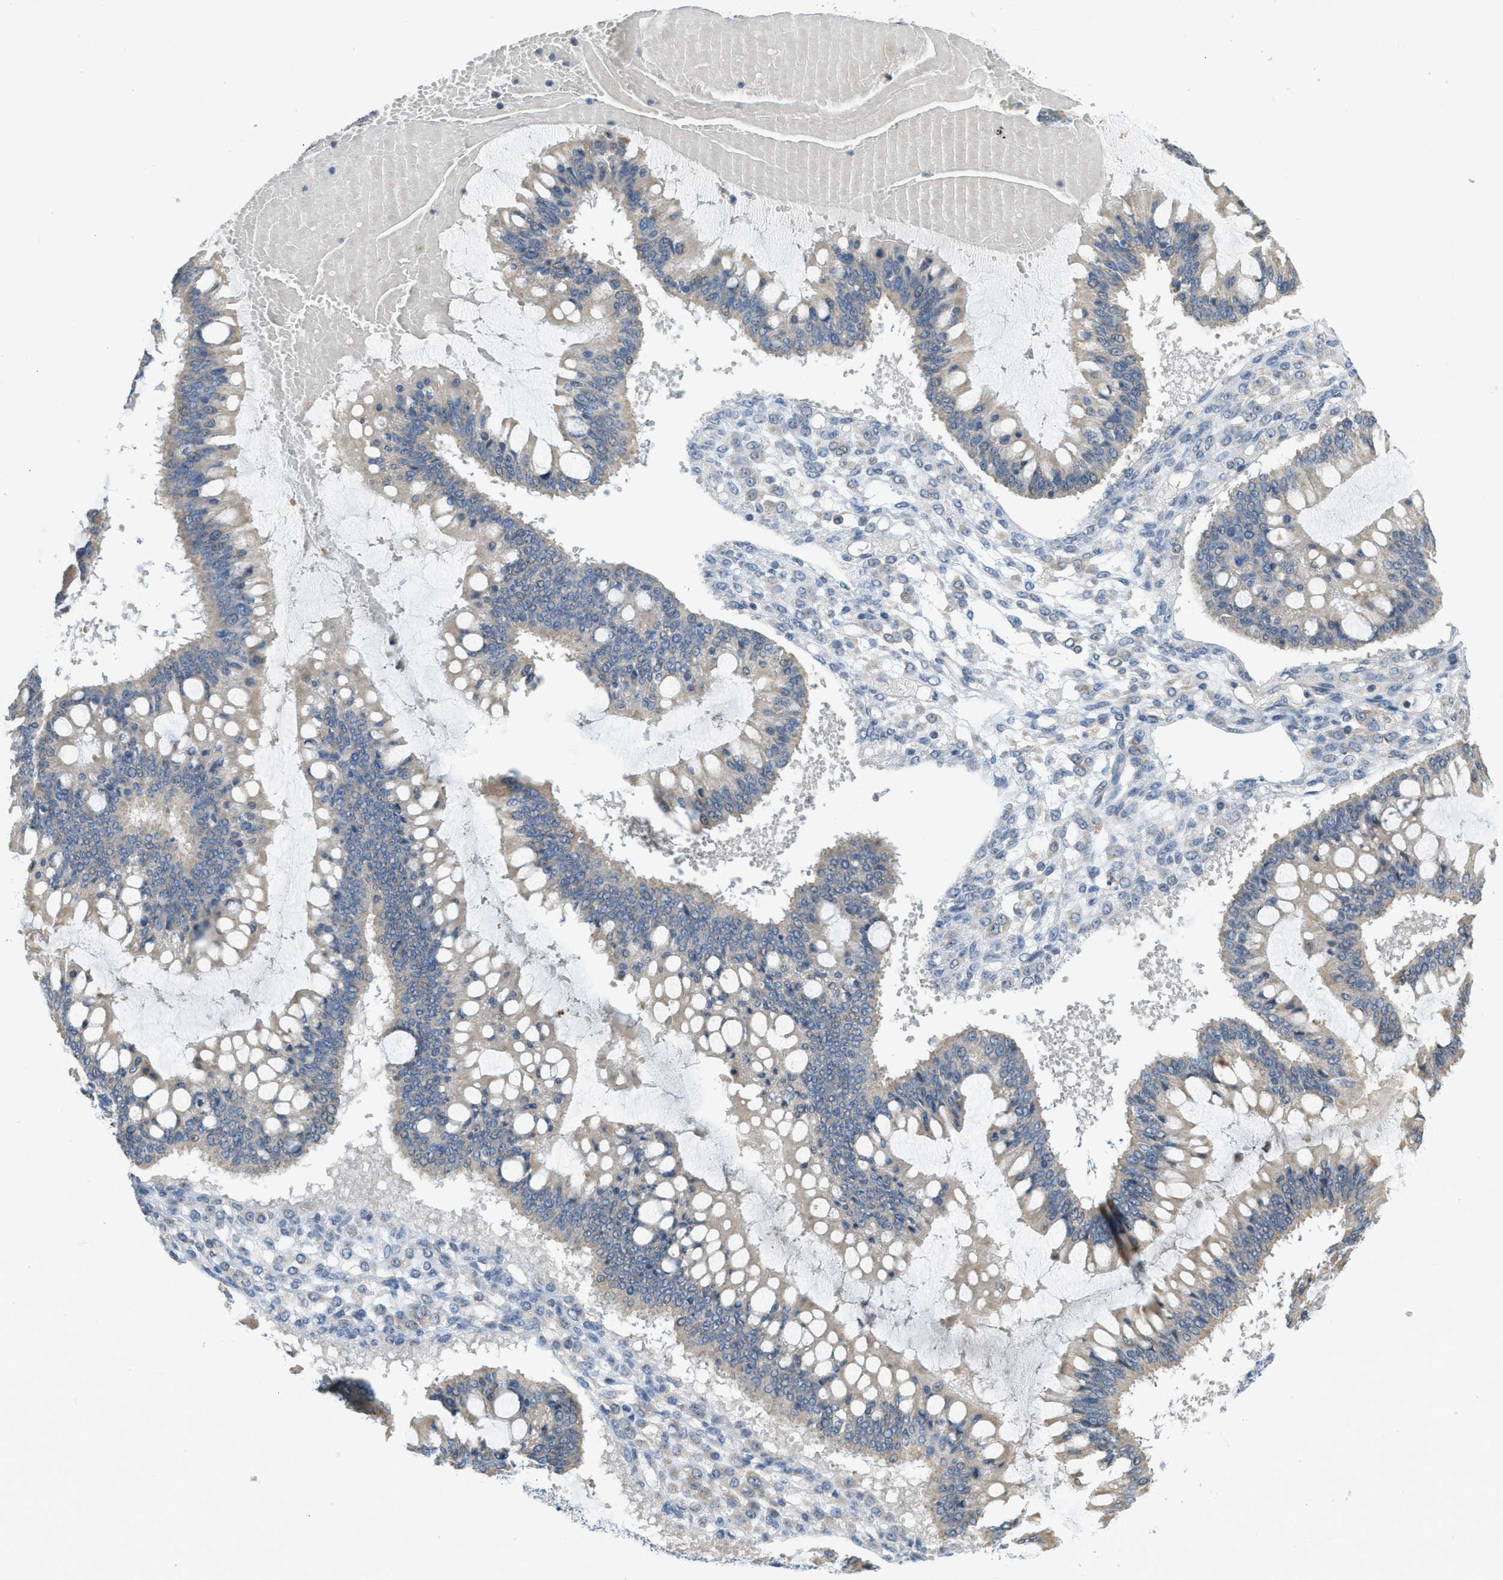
{"staining": {"intensity": "weak", "quantity": "25%-75%", "location": "cytoplasmic/membranous"}, "tissue": "ovarian cancer", "cell_type": "Tumor cells", "image_type": "cancer", "snomed": [{"axis": "morphology", "description": "Cystadenocarcinoma, mucinous, NOS"}, {"axis": "topography", "description": "Ovary"}], "caption": "Human ovarian cancer stained with a brown dye exhibits weak cytoplasmic/membranous positive expression in approximately 25%-75% of tumor cells.", "gene": "TXNDC2", "patient": {"sex": "female", "age": 73}}